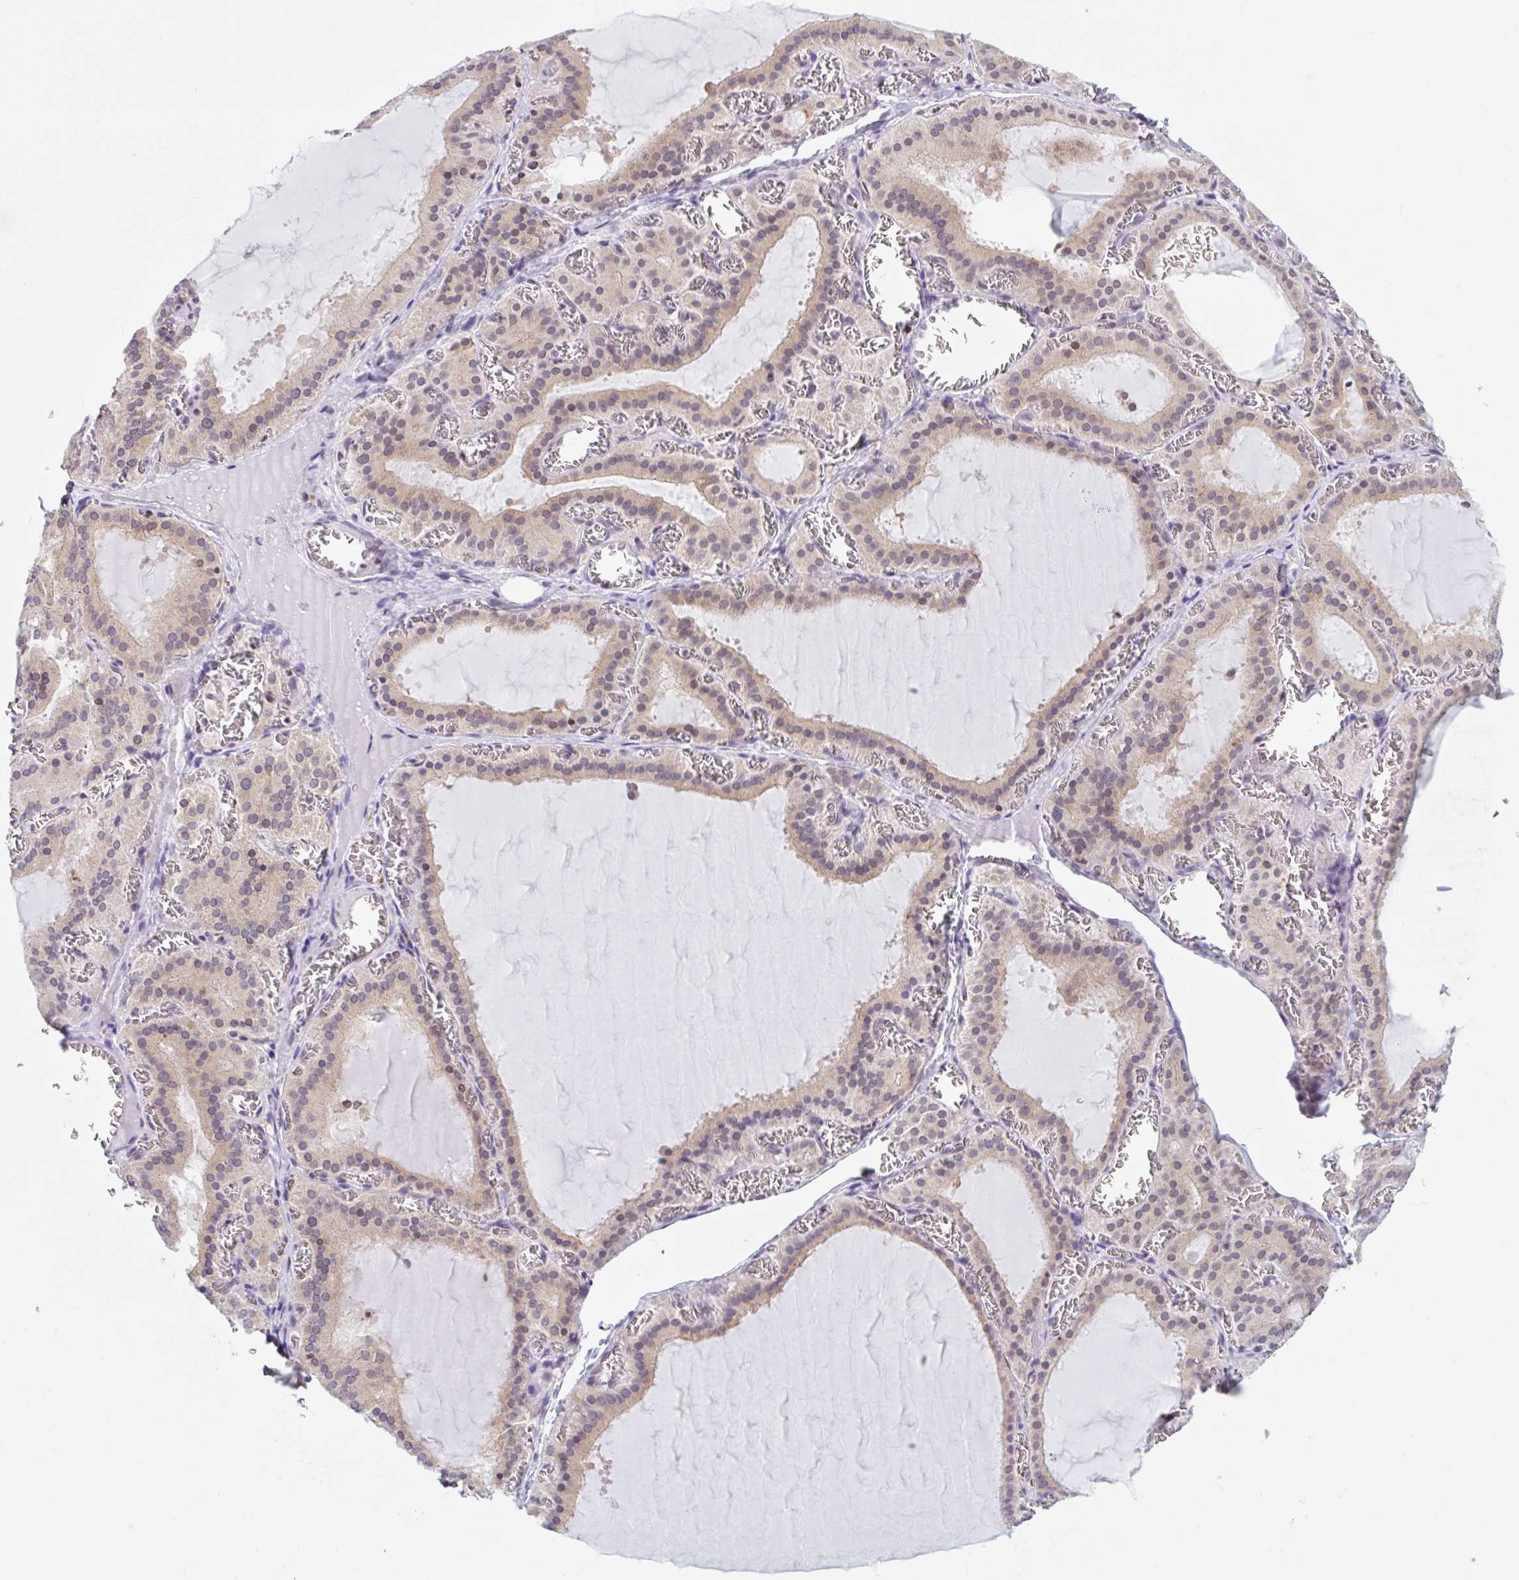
{"staining": {"intensity": "weak", "quantity": ">75%", "location": "cytoplasmic/membranous"}, "tissue": "thyroid gland", "cell_type": "Glandular cells", "image_type": "normal", "snomed": [{"axis": "morphology", "description": "Normal tissue, NOS"}, {"axis": "topography", "description": "Thyroid gland"}], "caption": "DAB immunohistochemical staining of normal human thyroid gland displays weak cytoplasmic/membranous protein expression in approximately >75% of glandular cells. The staining was performed using DAB (3,3'-diaminobenzidine), with brown indicating positive protein expression. Nuclei are stained blue with hematoxylin.", "gene": "SRSF10", "patient": {"sex": "female", "age": 30}}